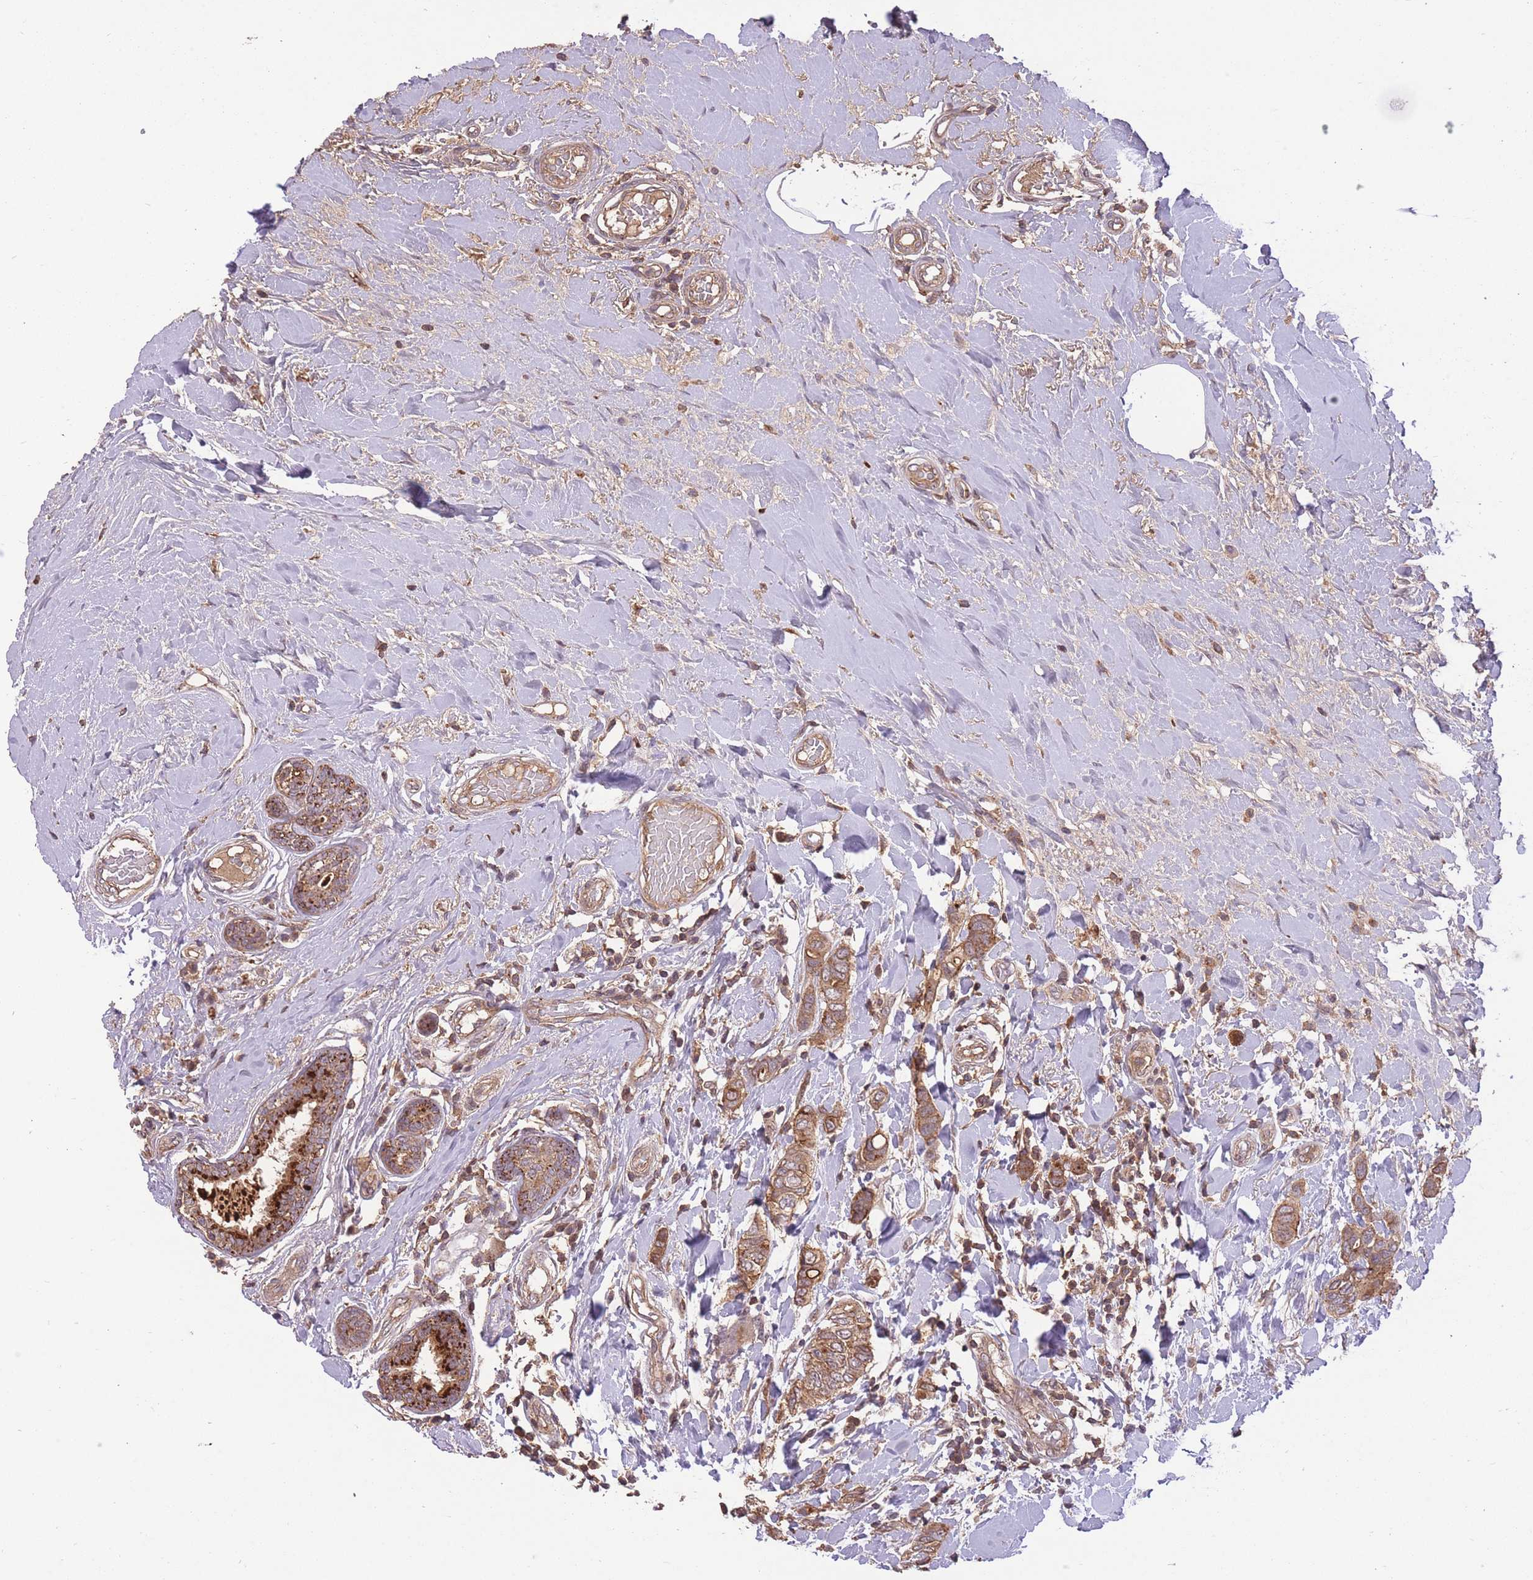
{"staining": {"intensity": "moderate", "quantity": ">75%", "location": "cytoplasmic/membranous"}, "tissue": "breast cancer", "cell_type": "Tumor cells", "image_type": "cancer", "snomed": [{"axis": "morphology", "description": "Lobular carcinoma"}, {"axis": "topography", "description": "Breast"}], "caption": "Immunohistochemical staining of breast cancer exhibits medium levels of moderate cytoplasmic/membranous staining in about >75% of tumor cells.", "gene": "POLR3F", "patient": {"sex": "female", "age": 51}}